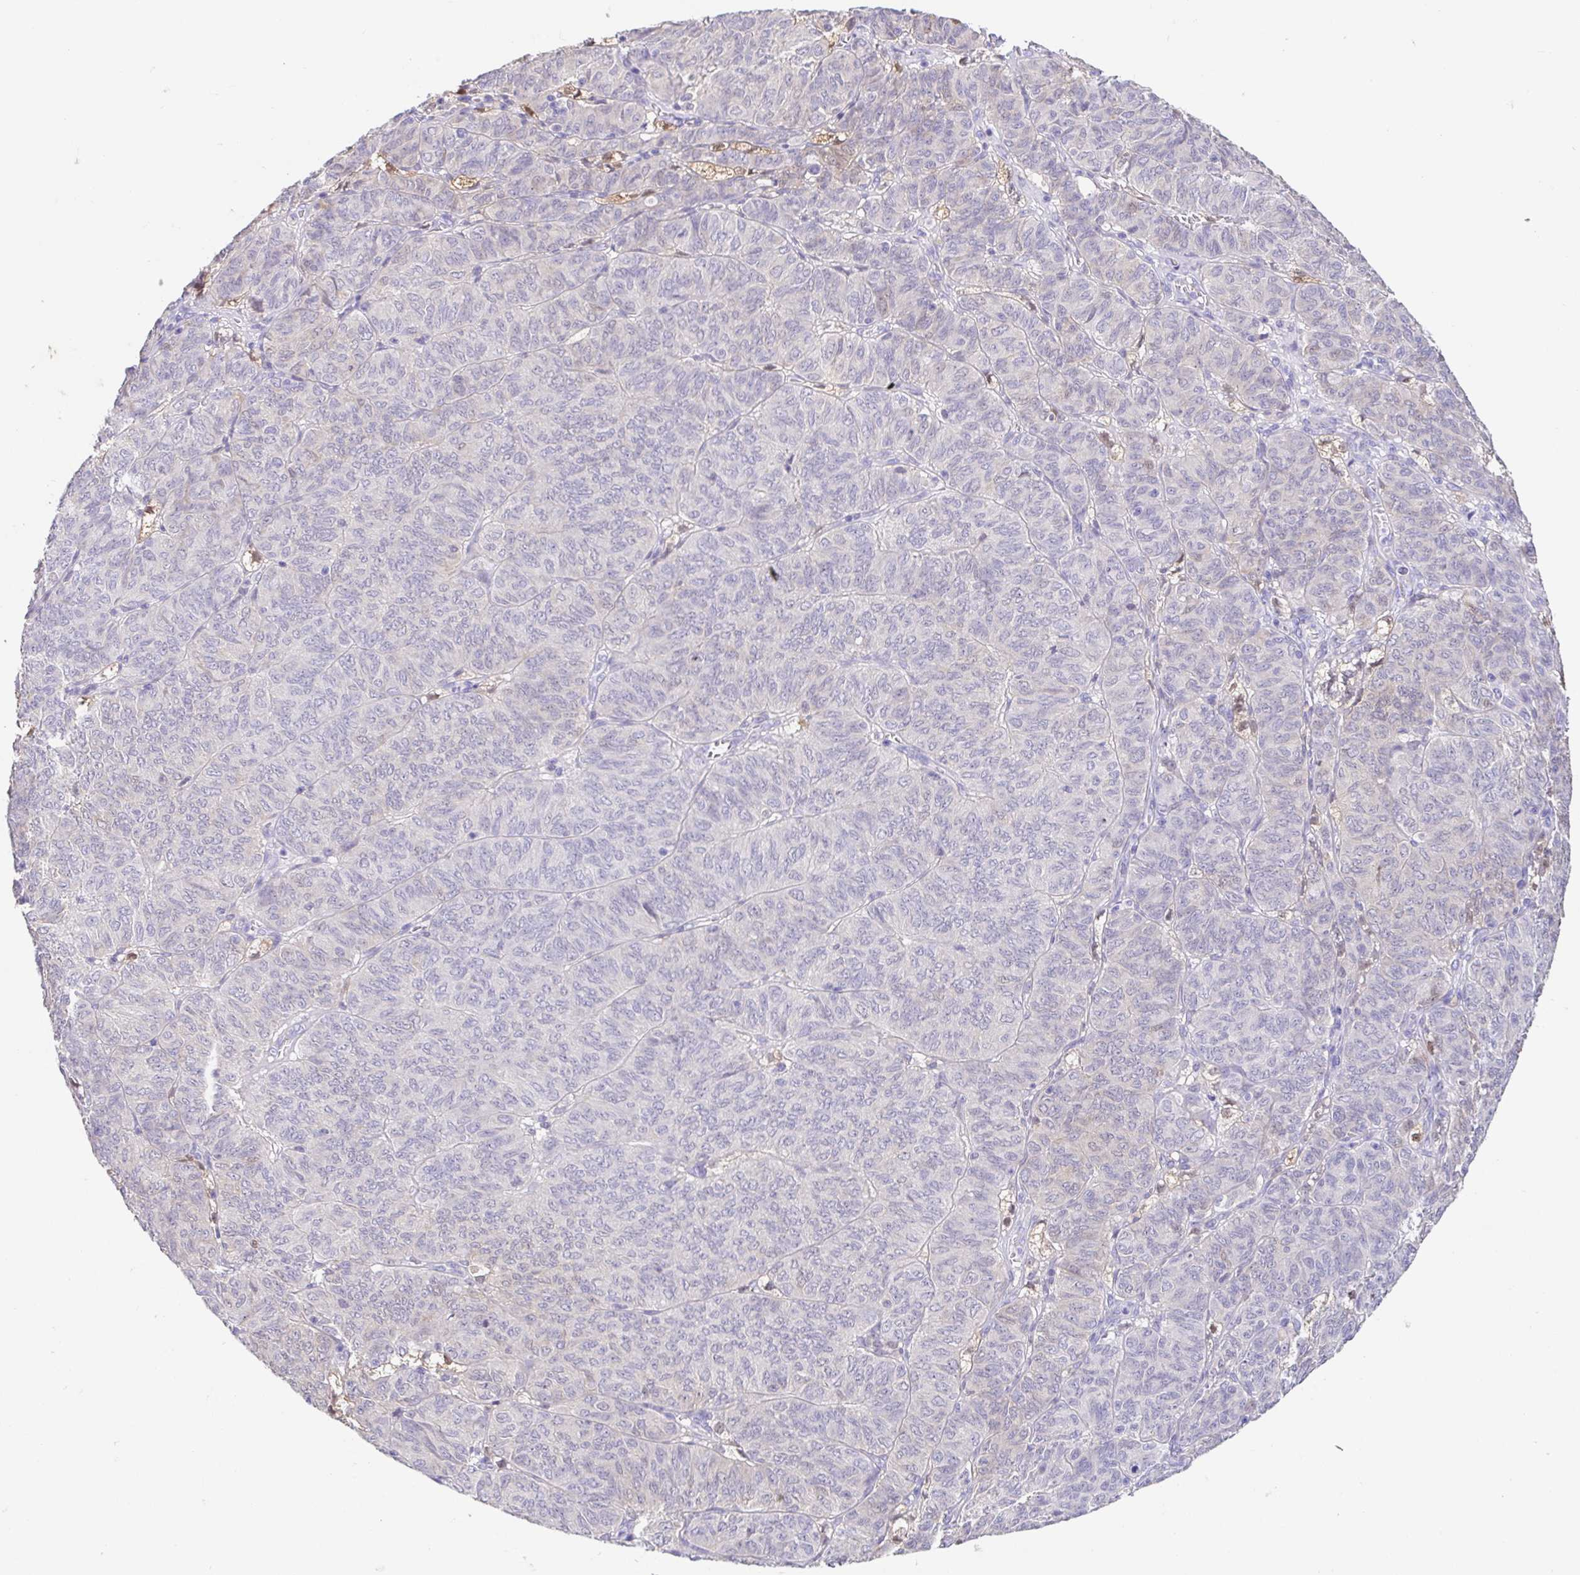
{"staining": {"intensity": "negative", "quantity": "none", "location": "none"}, "tissue": "ovarian cancer", "cell_type": "Tumor cells", "image_type": "cancer", "snomed": [{"axis": "morphology", "description": "Carcinoma, endometroid"}, {"axis": "topography", "description": "Ovary"}], "caption": "A micrograph of human ovarian cancer (endometroid carcinoma) is negative for staining in tumor cells.", "gene": "FABP3", "patient": {"sex": "female", "age": 80}}